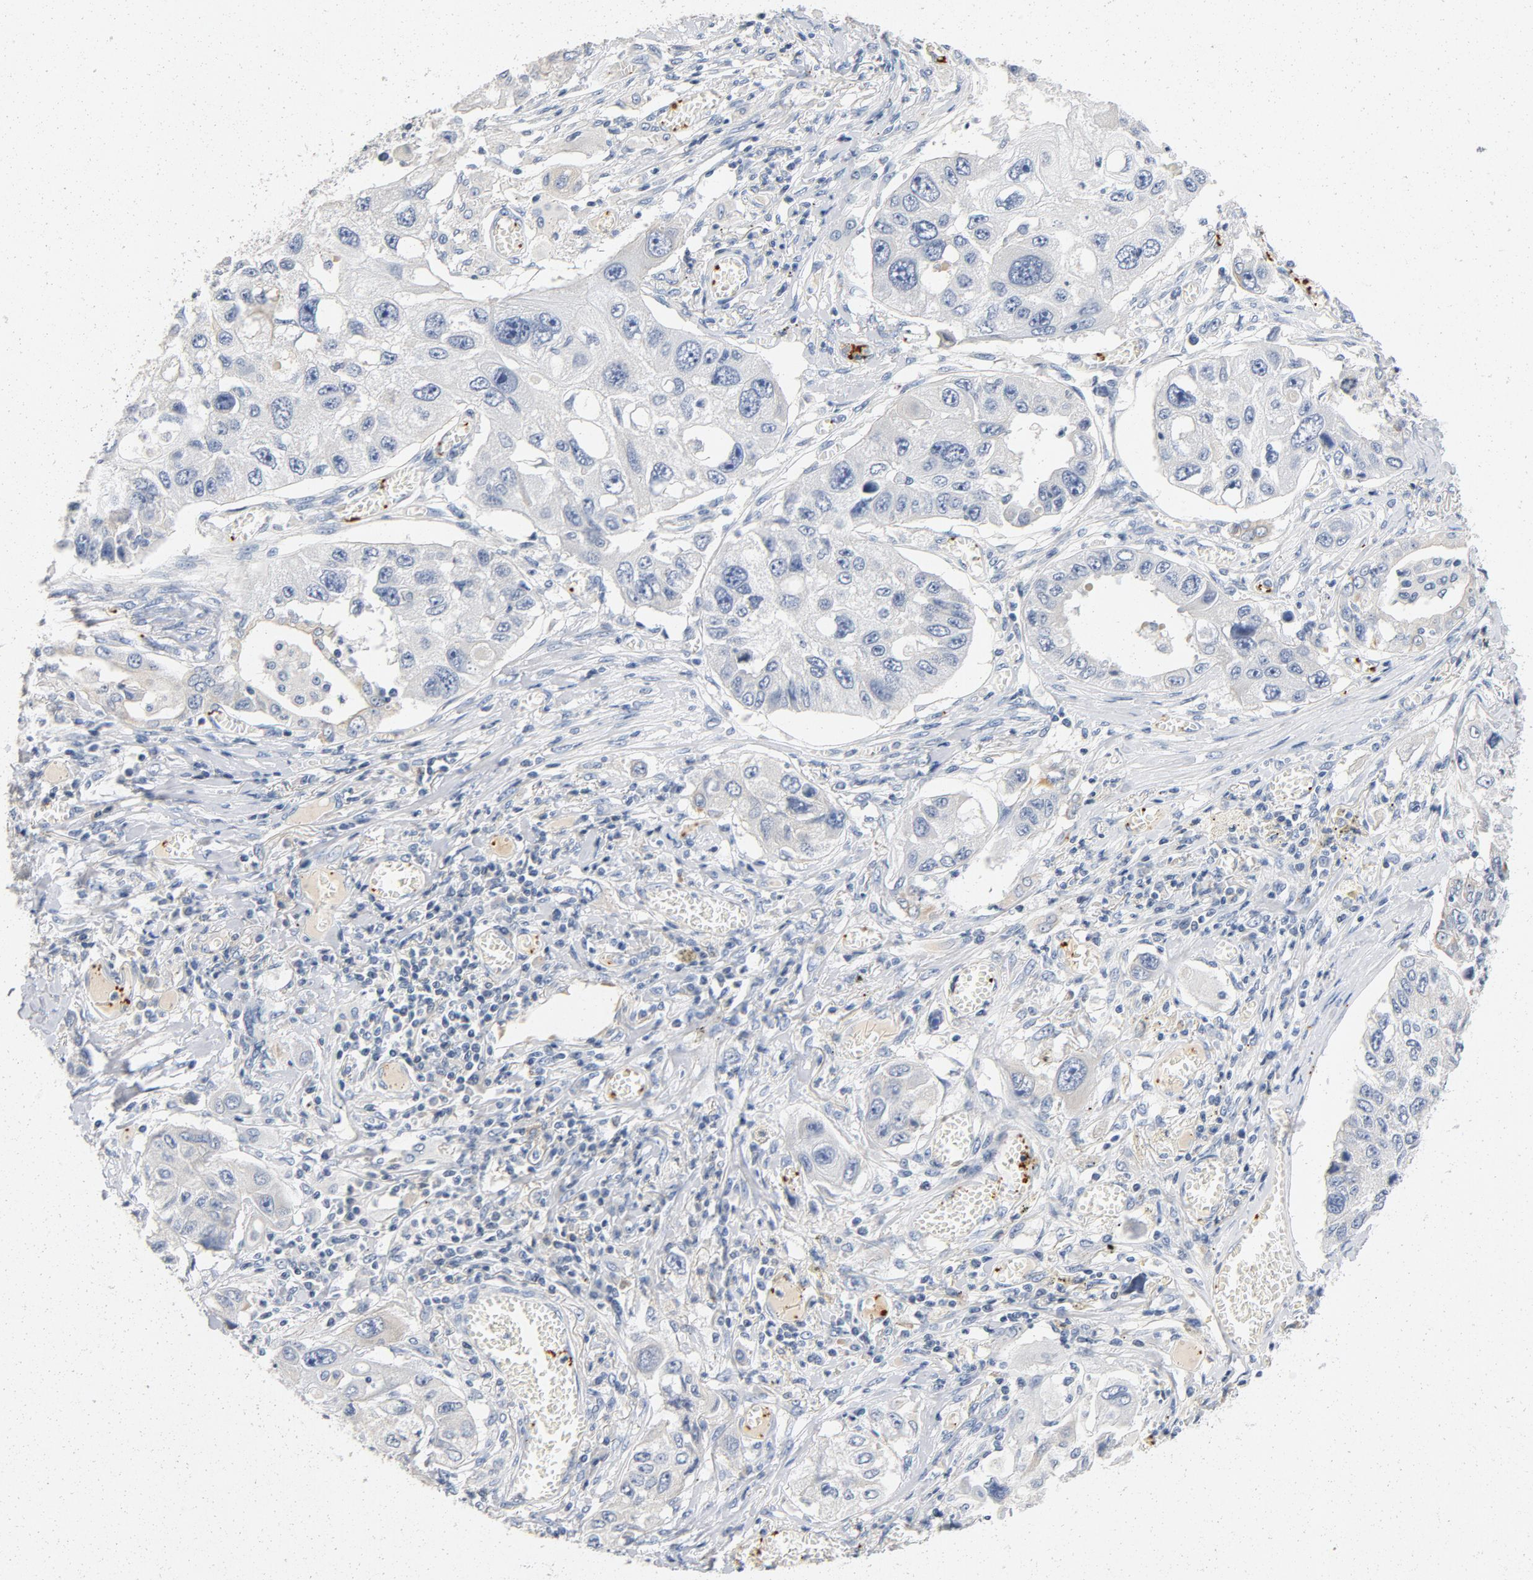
{"staining": {"intensity": "negative", "quantity": "none", "location": "none"}, "tissue": "lung cancer", "cell_type": "Tumor cells", "image_type": "cancer", "snomed": [{"axis": "morphology", "description": "Squamous cell carcinoma, NOS"}, {"axis": "topography", "description": "Lung"}], "caption": "Squamous cell carcinoma (lung) was stained to show a protein in brown. There is no significant staining in tumor cells.", "gene": "PIM1", "patient": {"sex": "male", "age": 71}}